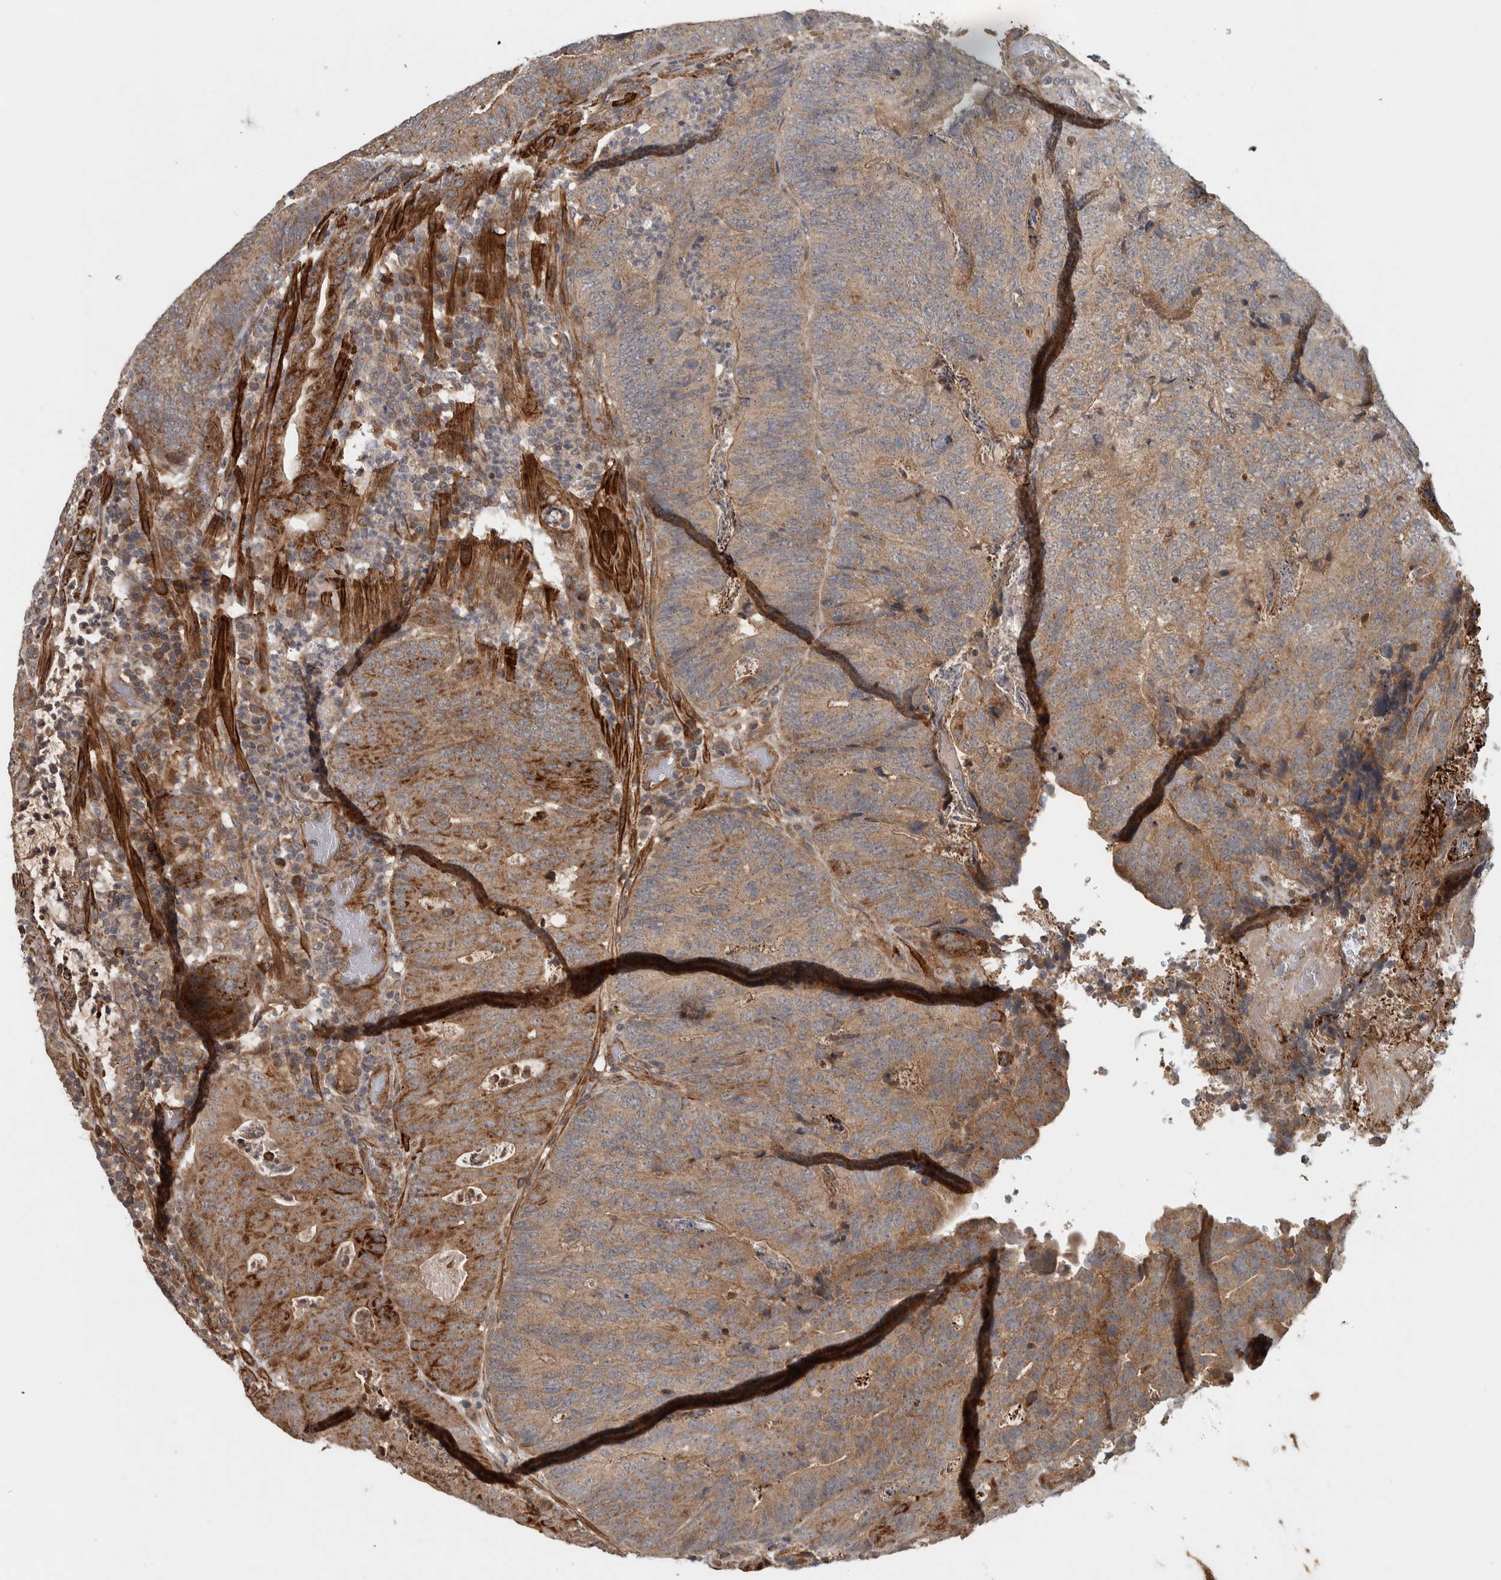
{"staining": {"intensity": "moderate", "quantity": ">75%", "location": "cytoplasmic/membranous"}, "tissue": "colorectal cancer", "cell_type": "Tumor cells", "image_type": "cancer", "snomed": [{"axis": "morphology", "description": "Adenocarcinoma, NOS"}, {"axis": "topography", "description": "Colon"}], "caption": "Adenocarcinoma (colorectal) stained with DAB (3,3'-diaminobenzidine) IHC exhibits medium levels of moderate cytoplasmic/membranous expression in about >75% of tumor cells.", "gene": "LBHD1", "patient": {"sex": "female", "age": 67}}